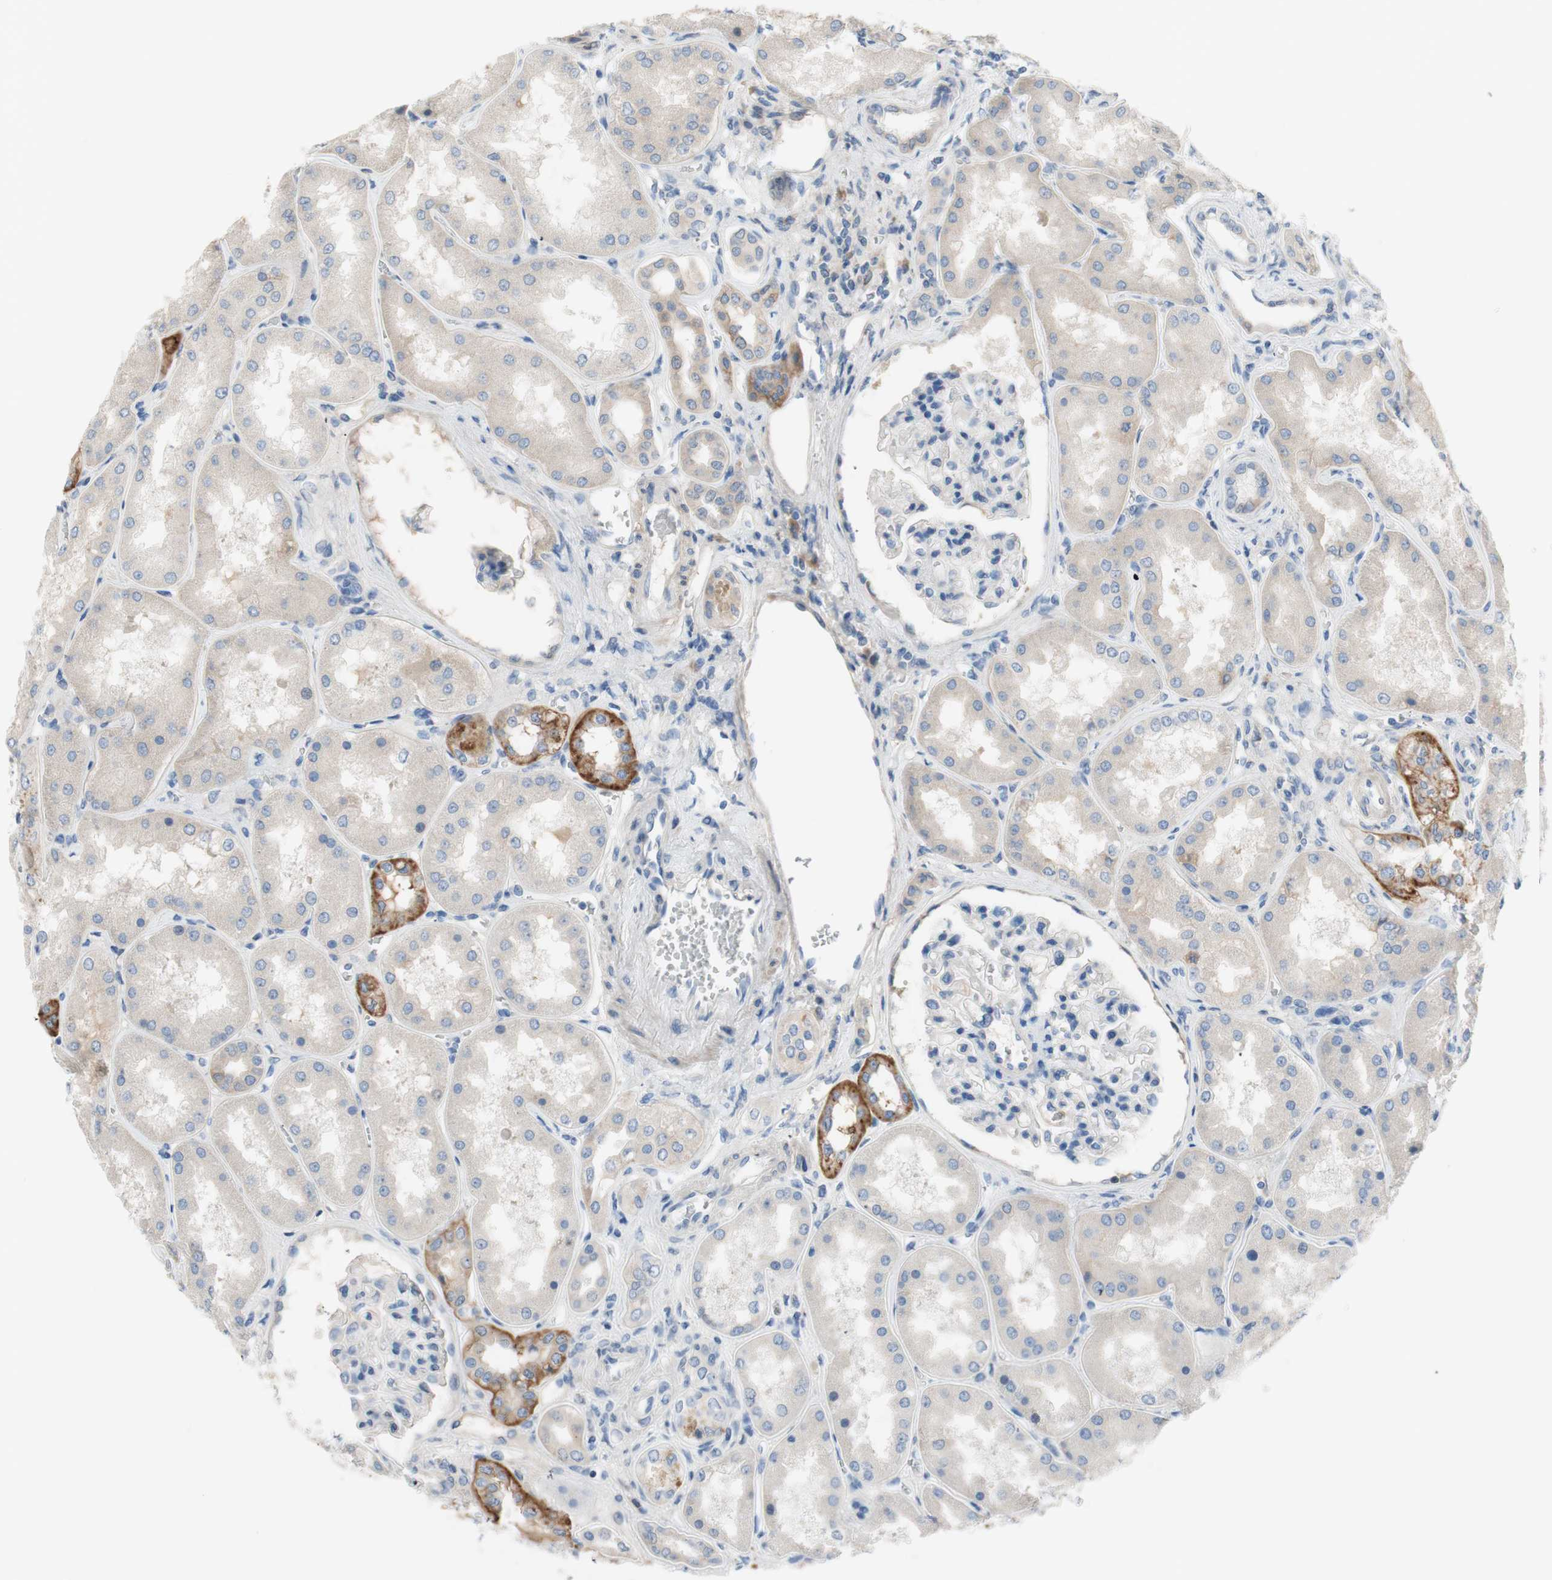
{"staining": {"intensity": "negative", "quantity": "none", "location": "none"}, "tissue": "kidney", "cell_type": "Cells in glomeruli", "image_type": "normal", "snomed": [{"axis": "morphology", "description": "Normal tissue, NOS"}, {"axis": "topography", "description": "Kidney"}], "caption": "A high-resolution micrograph shows immunohistochemistry staining of normal kidney, which exhibits no significant staining in cells in glomeruli.", "gene": "FDFT1", "patient": {"sex": "female", "age": 56}}